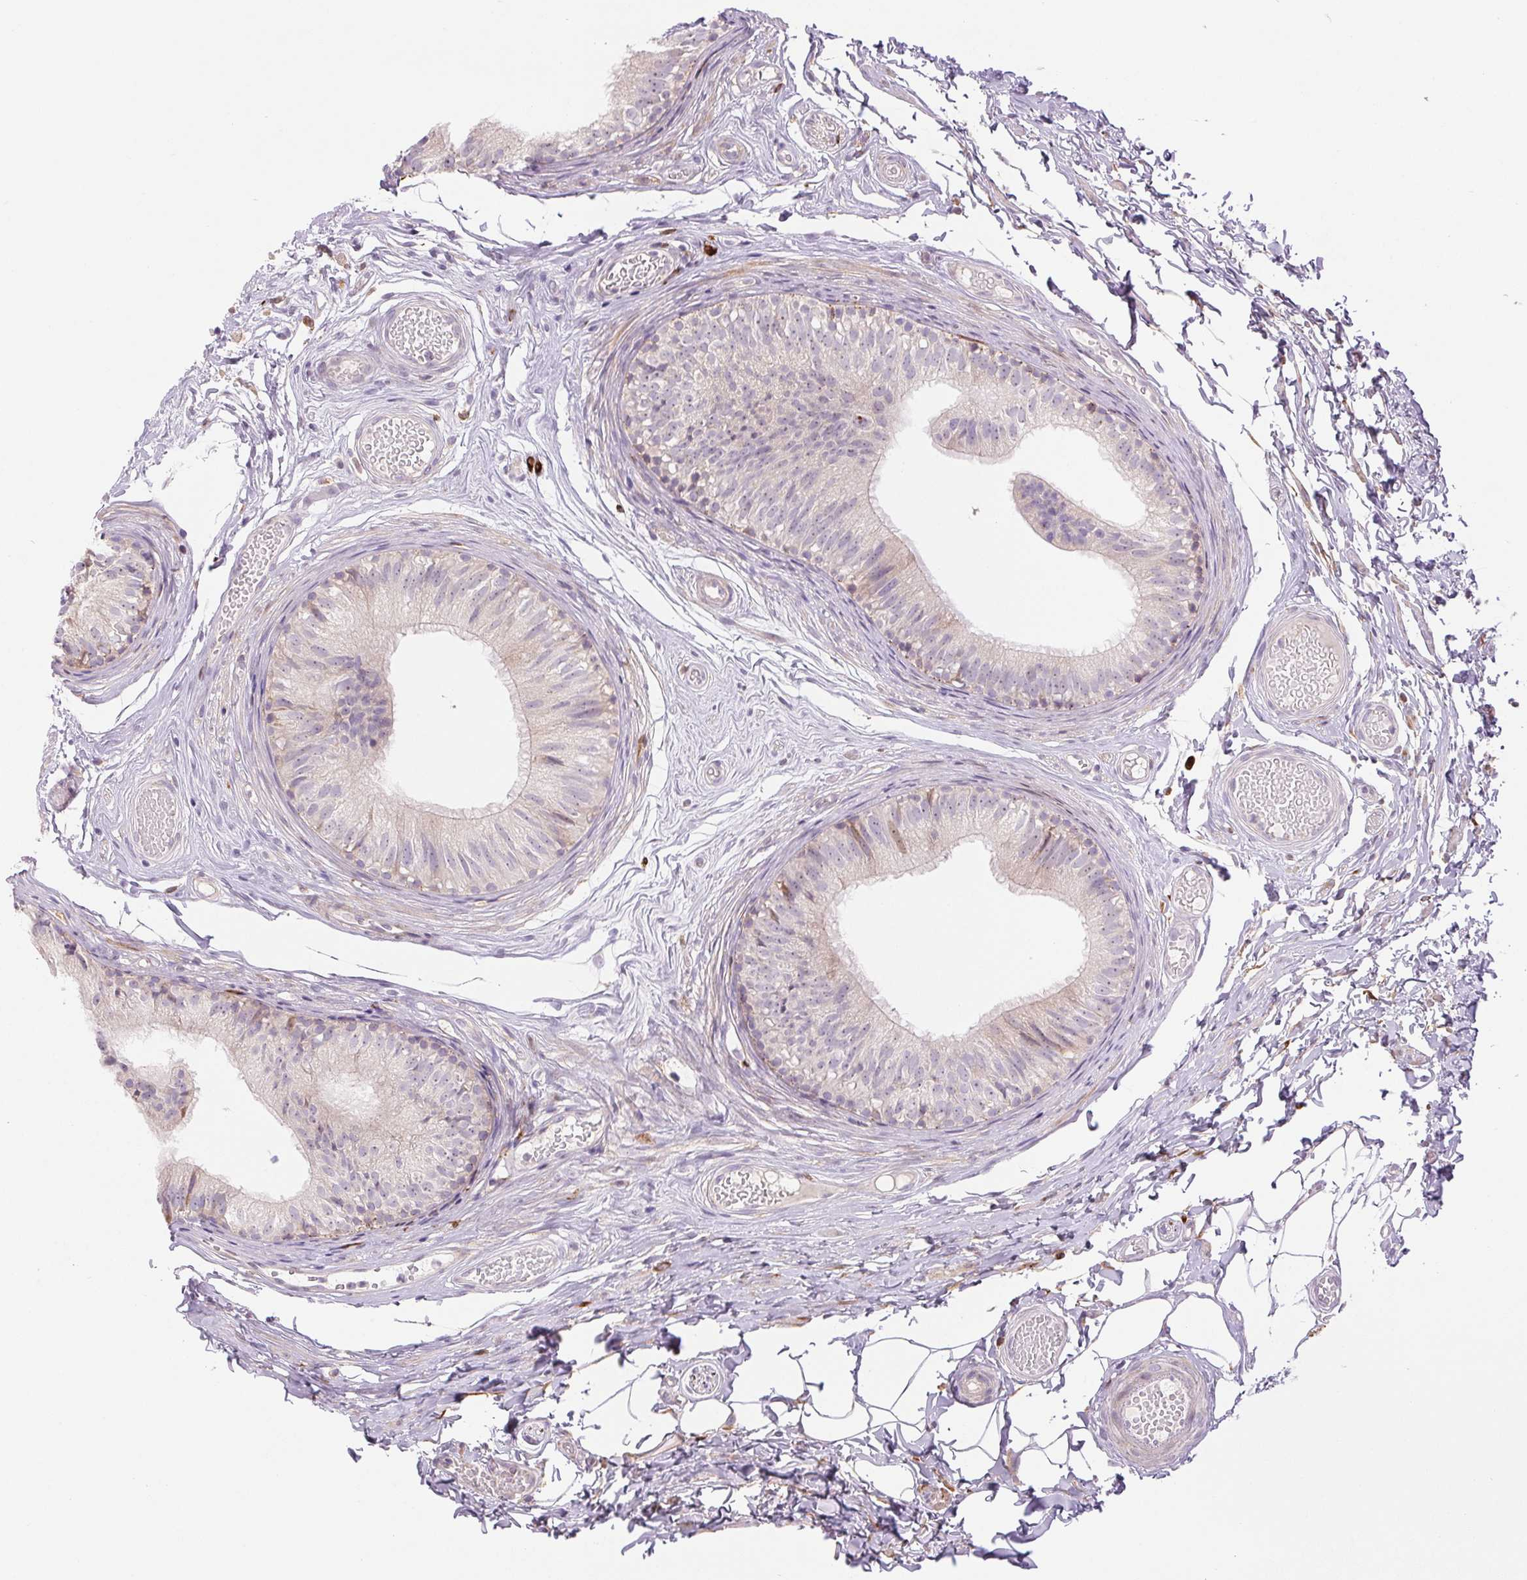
{"staining": {"intensity": "negative", "quantity": "none", "location": "none"}, "tissue": "epididymis", "cell_type": "Glandular cells", "image_type": "normal", "snomed": [{"axis": "morphology", "description": "Normal tissue, NOS"}, {"axis": "morphology", "description": "Seminoma, NOS"}, {"axis": "topography", "description": "Testis"}, {"axis": "topography", "description": "Epididymis"}], "caption": "The photomicrograph exhibits no staining of glandular cells in benign epididymis. (Stains: DAB immunohistochemistry (IHC) with hematoxylin counter stain, Microscopy: brightfield microscopy at high magnification).", "gene": "METTL17", "patient": {"sex": "male", "age": 34}}